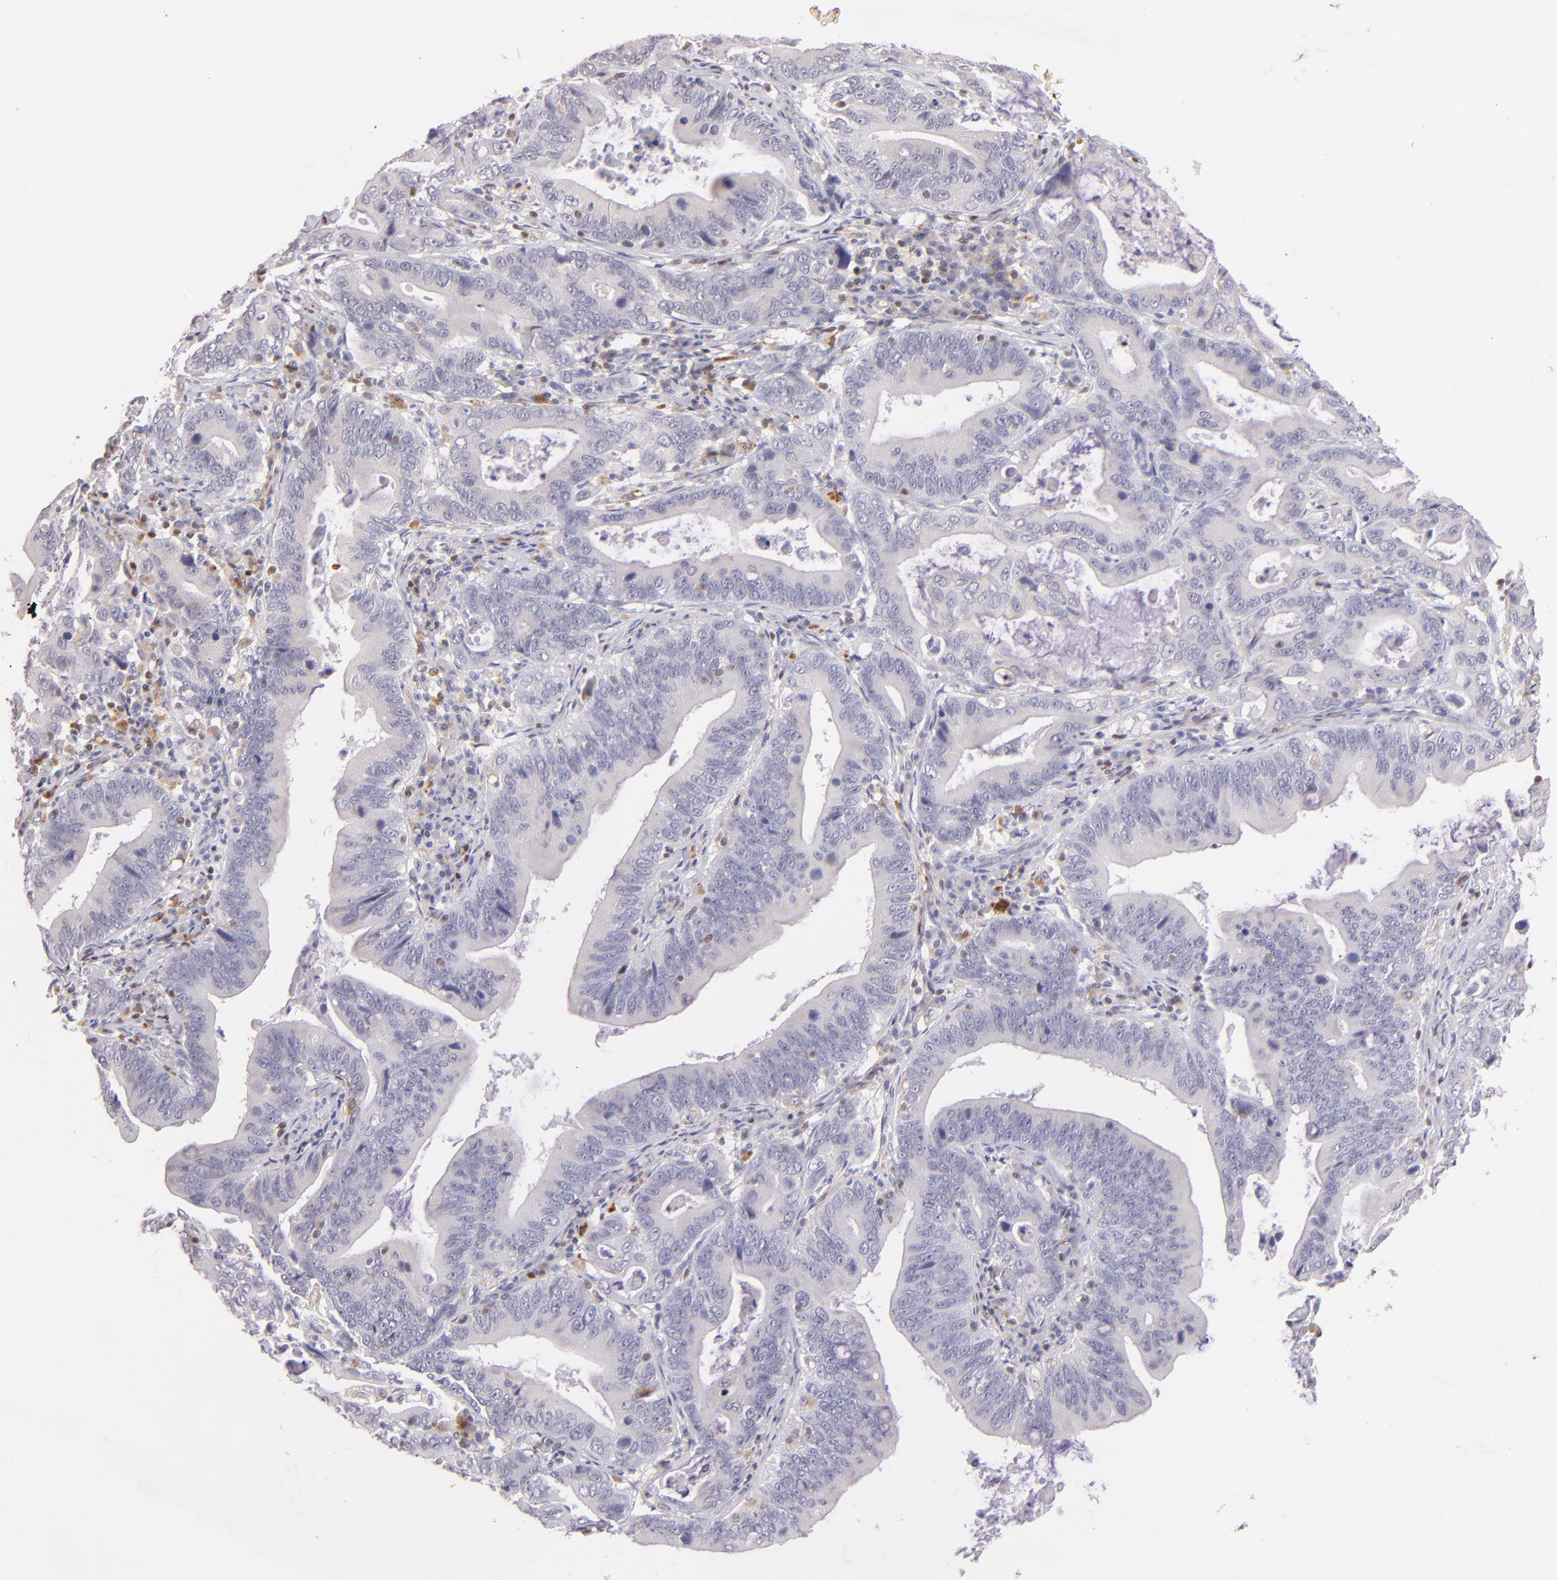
{"staining": {"intensity": "negative", "quantity": "none", "location": "none"}, "tissue": "stomach cancer", "cell_type": "Tumor cells", "image_type": "cancer", "snomed": [{"axis": "morphology", "description": "Adenocarcinoma, NOS"}, {"axis": "topography", "description": "Stomach, upper"}], "caption": "IHC micrograph of neoplastic tissue: stomach adenocarcinoma stained with DAB reveals no significant protein positivity in tumor cells.", "gene": "ZAP70", "patient": {"sex": "male", "age": 63}}